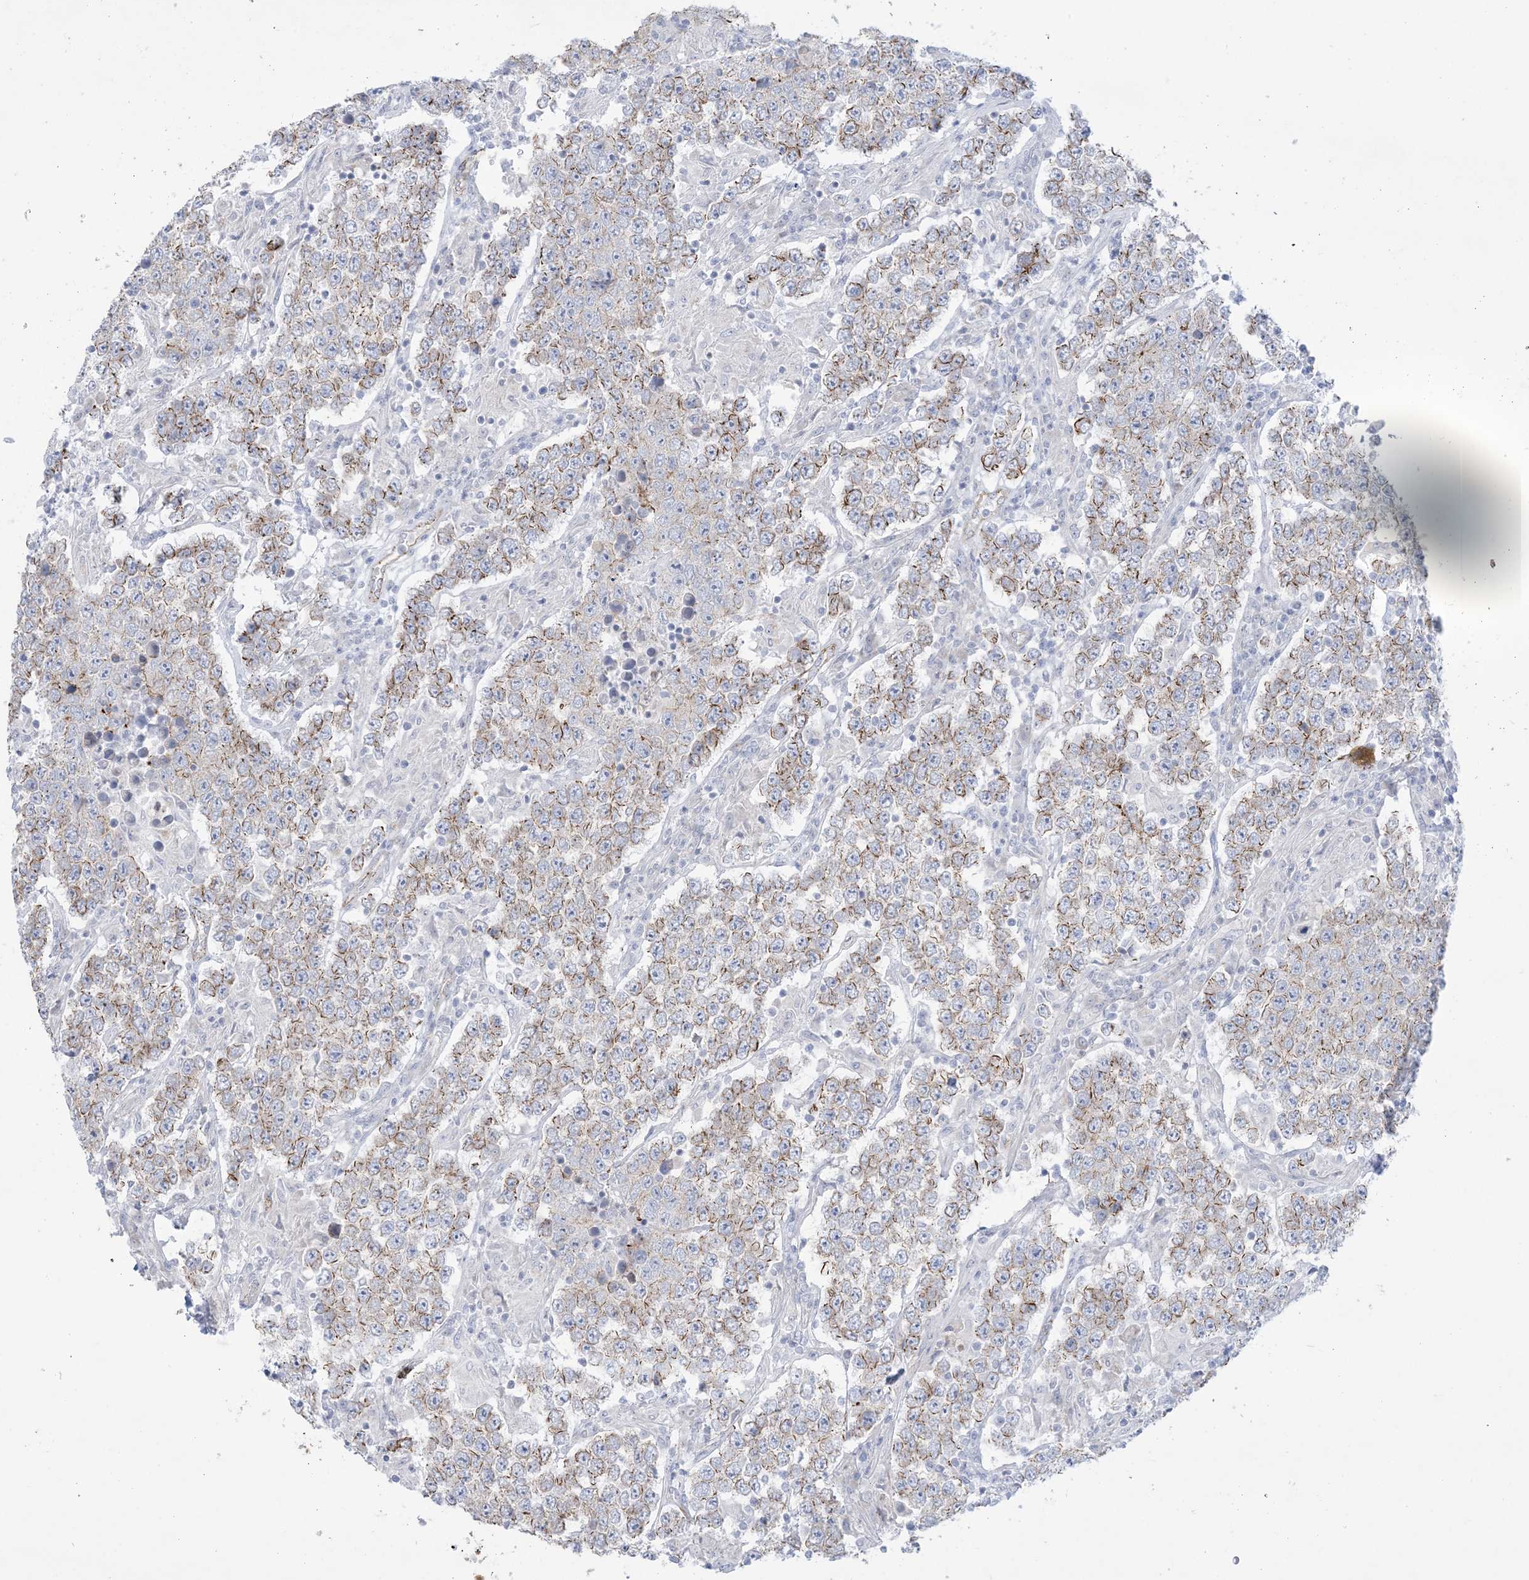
{"staining": {"intensity": "moderate", "quantity": "25%-75%", "location": "cytoplasmic/membranous"}, "tissue": "testis cancer", "cell_type": "Tumor cells", "image_type": "cancer", "snomed": [{"axis": "morphology", "description": "Normal tissue, NOS"}, {"axis": "morphology", "description": "Urothelial carcinoma, High grade"}, {"axis": "morphology", "description": "Seminoma, NOS"}, {"axis": "morphology", "description": "Carcinoma, Embryonal, NOS"}, {"axis": "topography", "description": "Urinary bladder"}, {"axis": "topography", "description": "Testis"}], "caption": "Urothelial carcinoma (high-grade) (testis) stained with DAB immunohistochemistry displays medium levels of moderate cytoplasmic/membranous positivity in about 25%-75% of tumor cells.", "gene": "B3GNT7", "patient": {"sex": "male", "age": 41}}